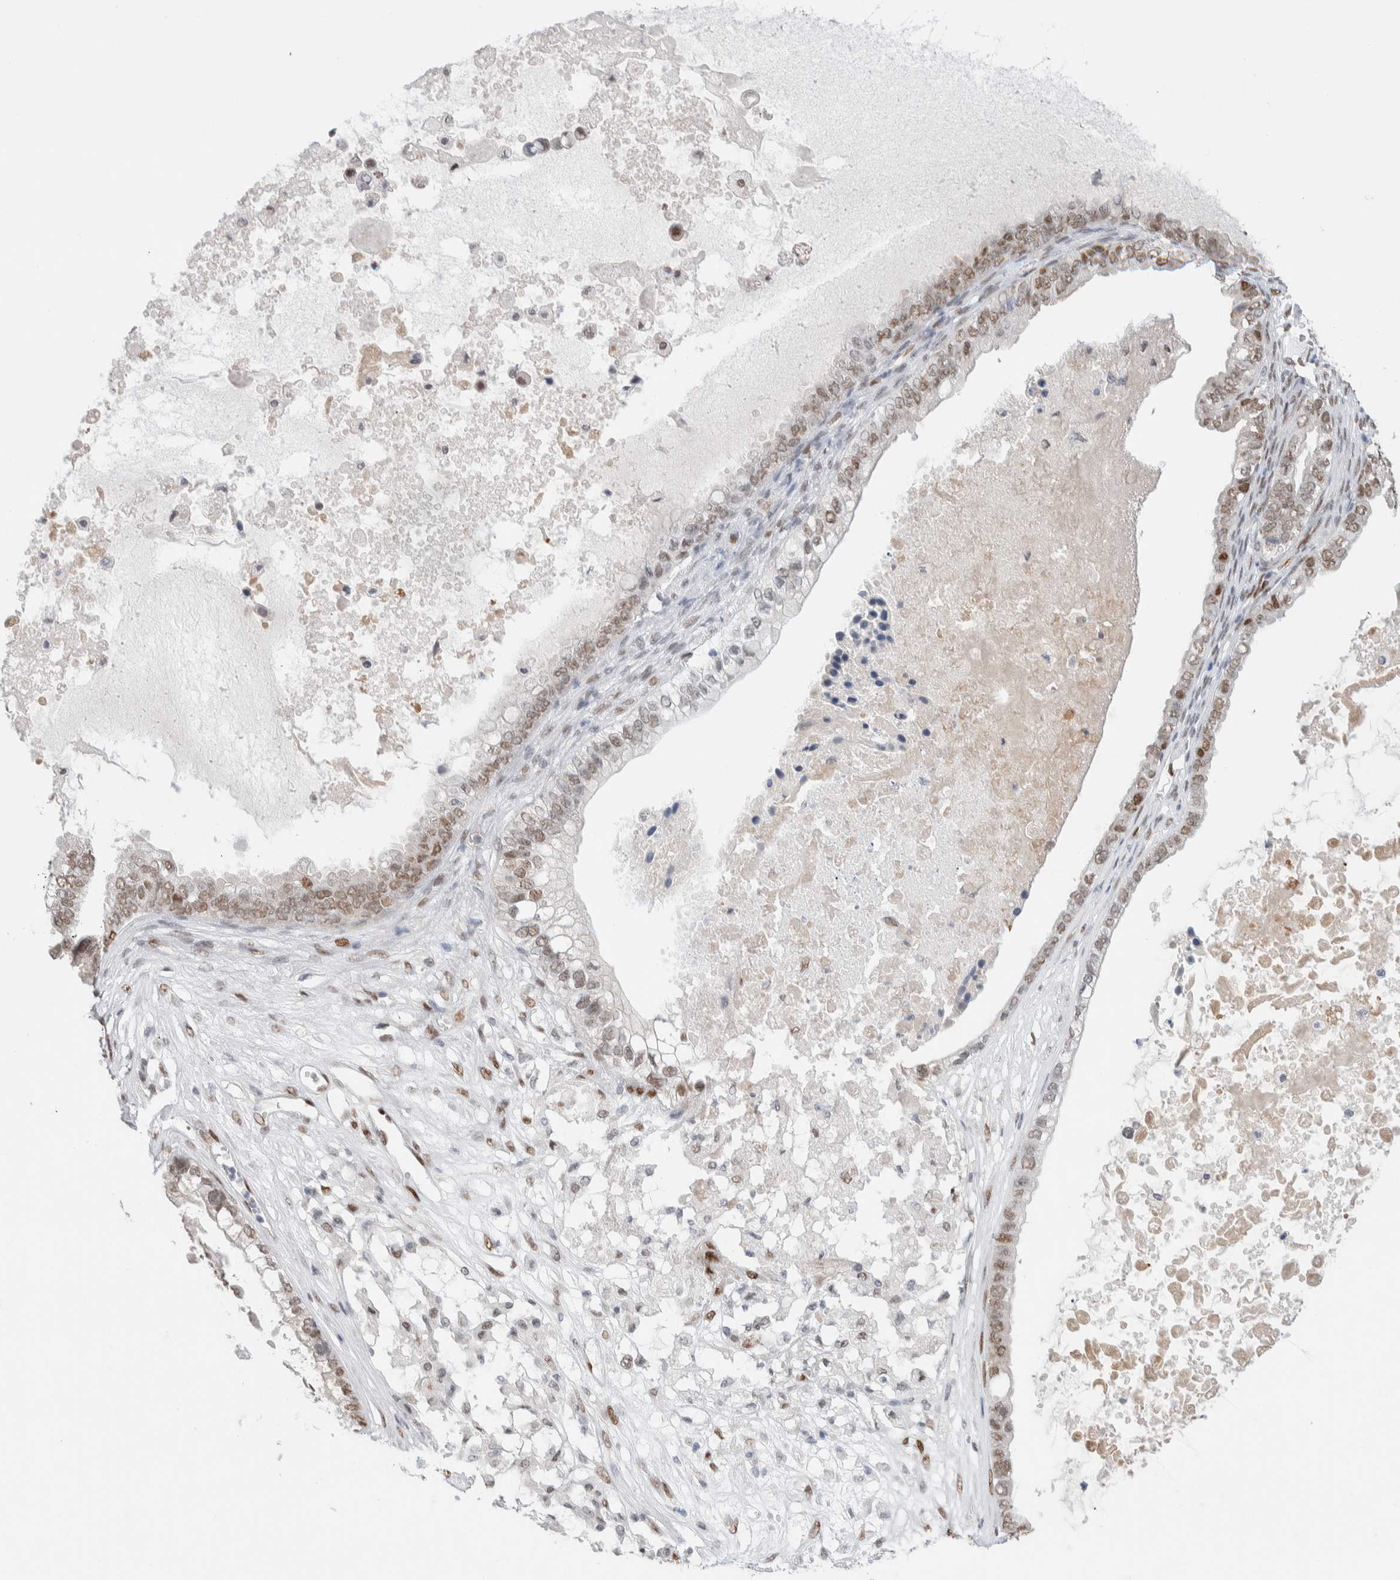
{"staining": {"intensity": "moderate", "quantity": "25%-75%", "location": "nuclear"}, "tissue": "ovarian cancer", "cell_type": "Tumor cells", "image_type": "cancer", "snomed": [{"axis": "morphology", "description": "Cystadenocarcinoma, mucinous, NOS"}, {"axis": "topography", "description": "Ovary"}], "caption": "Human ovarian mucinous cystadenocarcinoma stained for a protein (brown) displays moderate nuclear positive staining in approximately 25%-75% of tumor cells.", "gene": "PRMT1", "patient": {"sex": "female", "age": 80}}